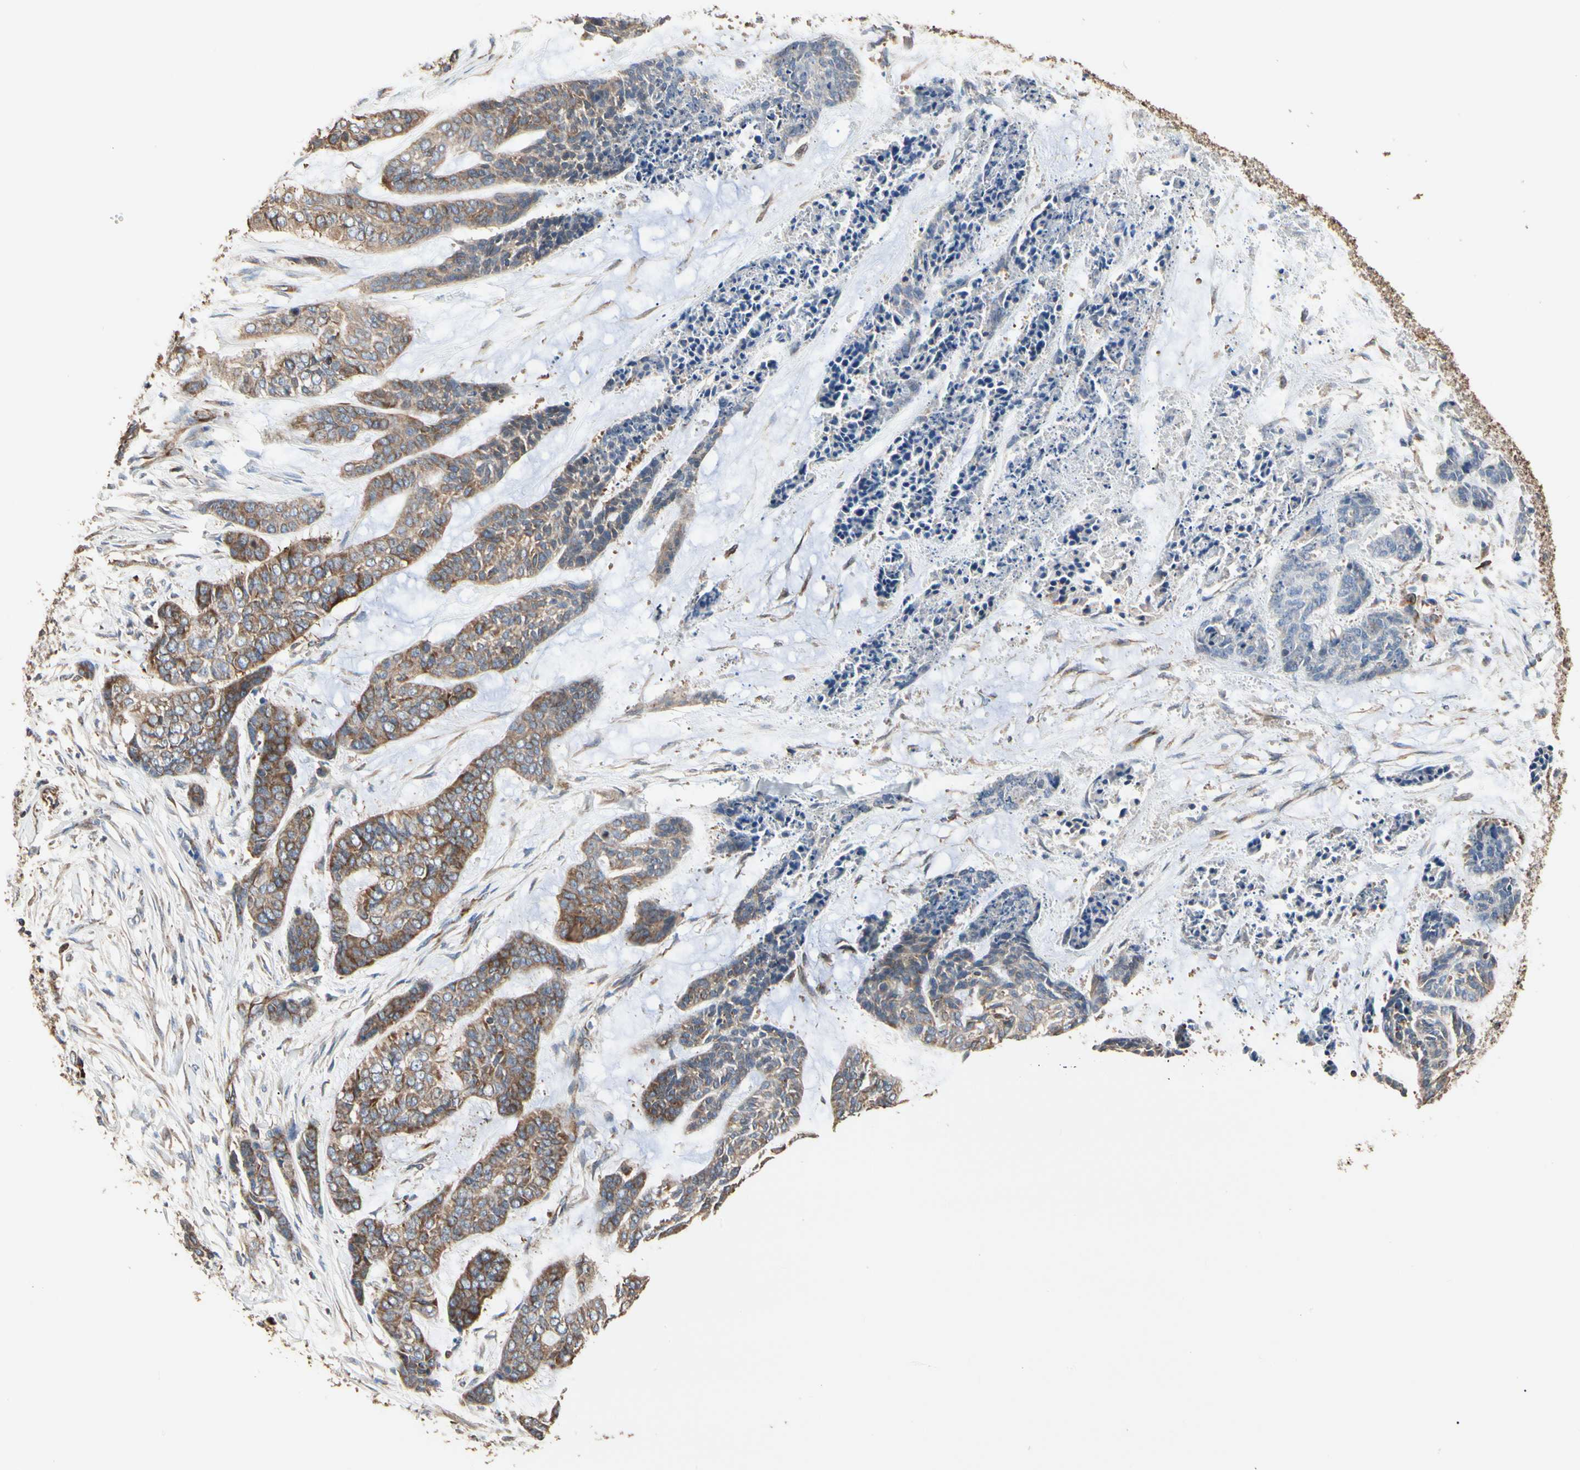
{"staining": {"intensity": "weak", "quantity": "25%-75%", "location": "cytoplasmic/membranous"}, "tissue": "skin cancer", "cell_type": "Tumor cells", "image_type": "cancer", "snomed": [{"axis": "morphology", "description": "Basal cell carcinoma"}, {"axis": "topography", "description": "Skin"}], "caption": "There is low levels of weak cytoplasmic/membranous expression in tumor cells of skin basal cell carcinoma, as demonstrated by immunohistochemical staining (brown color).", "gene": "TUBA1A", "patient": {"sex": "female", "age": 64}}